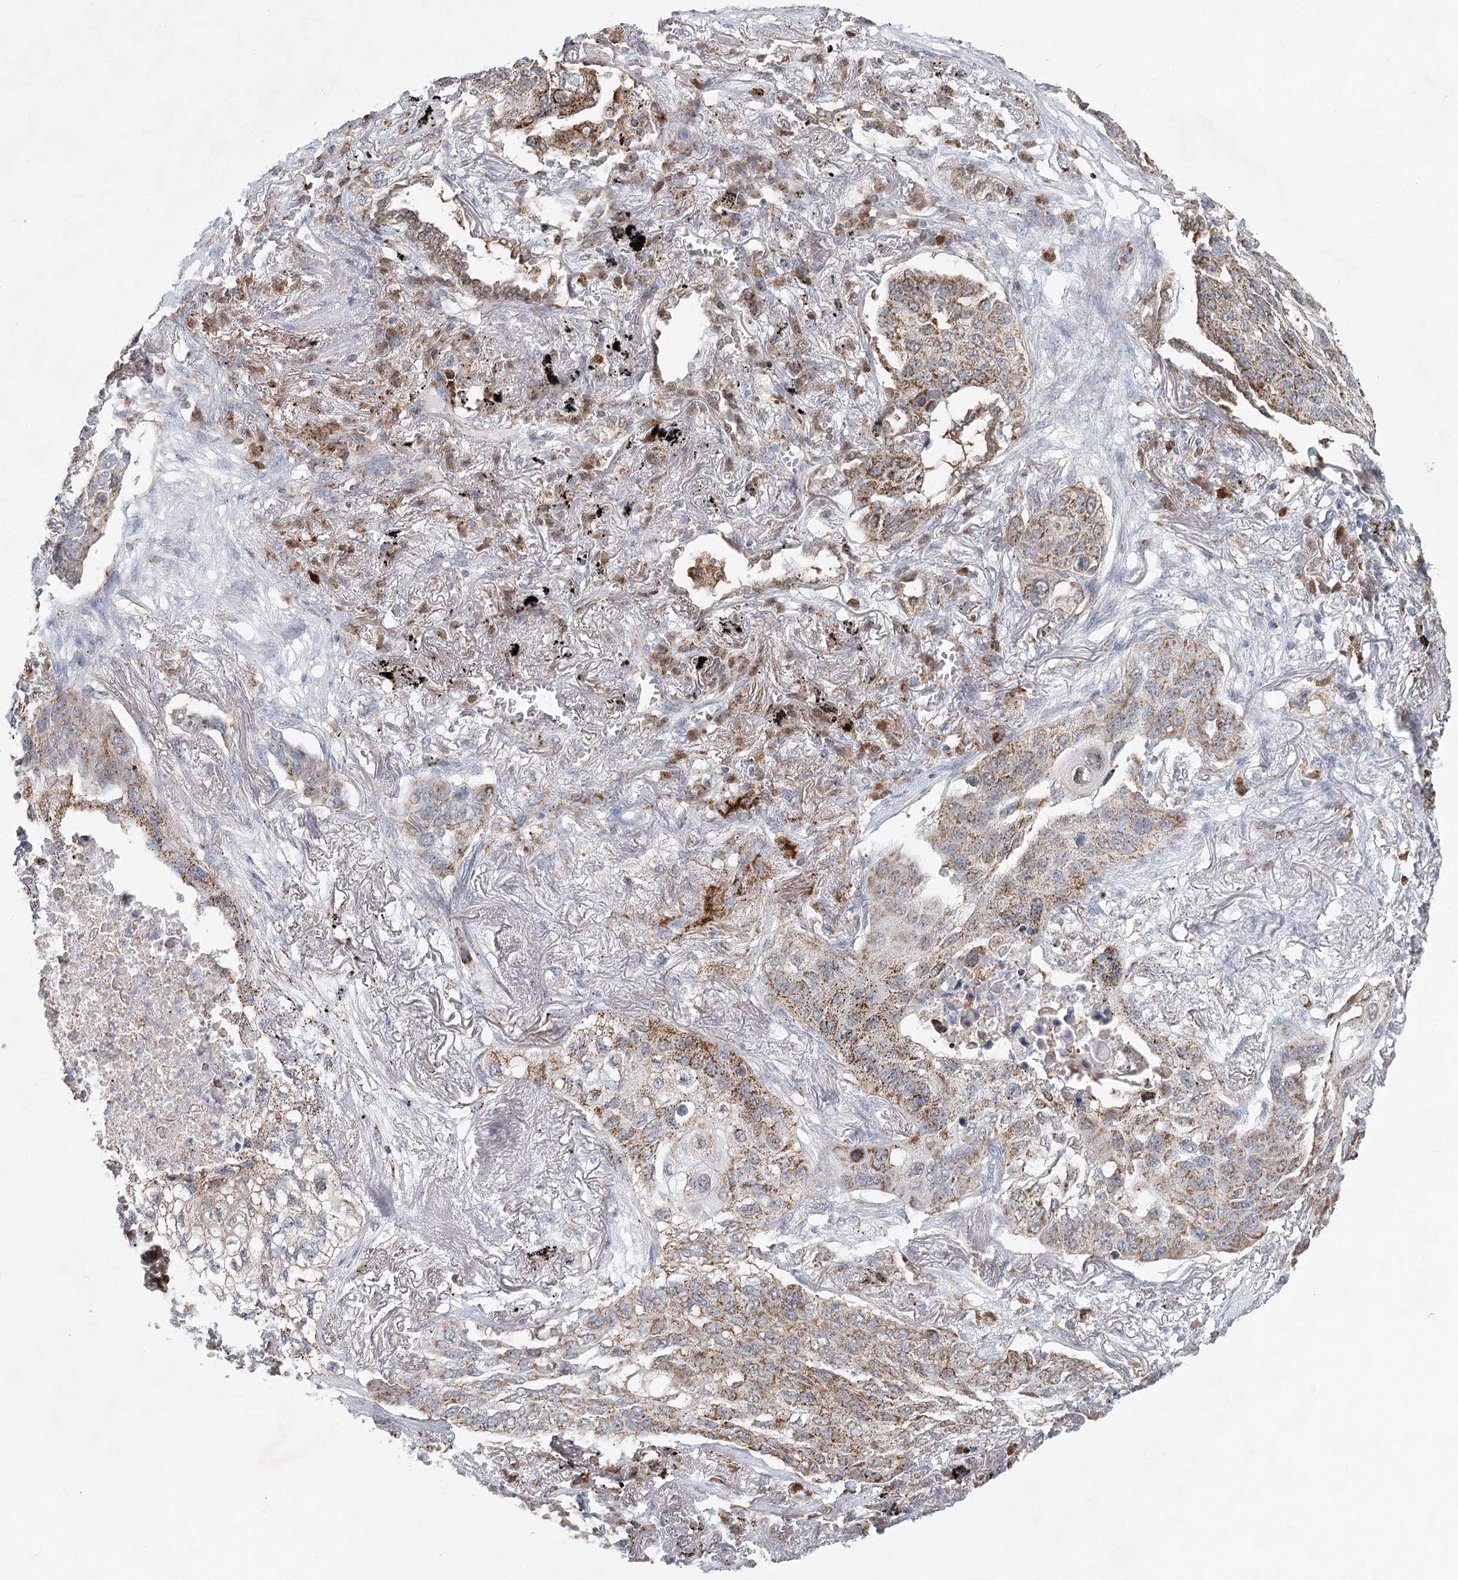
{"staining": {"intensity": "moderate", "quantity": "25%-75%", "location": "cytoplasmic/membranous"}, "tissue": "lung cancer", "cell_type": "Tumor cells", "image_type": "cancer", "snomed": [{"axis": "morphology", "description": "Squamous cell carcinoma, NOS"}, {"axis": "topography", "description": "Lung"}], "caption": "Immunohistochemistry photomicrograph of squamous cell carcinoma (lung) stained for a protein (brown), which shows medium levels of moderate cytoplasmic/membranous expression in approximately 25%-75% of tumor cells.", "gene": "TAS1R1", "patient": {"sex": "female", "age": 63}}